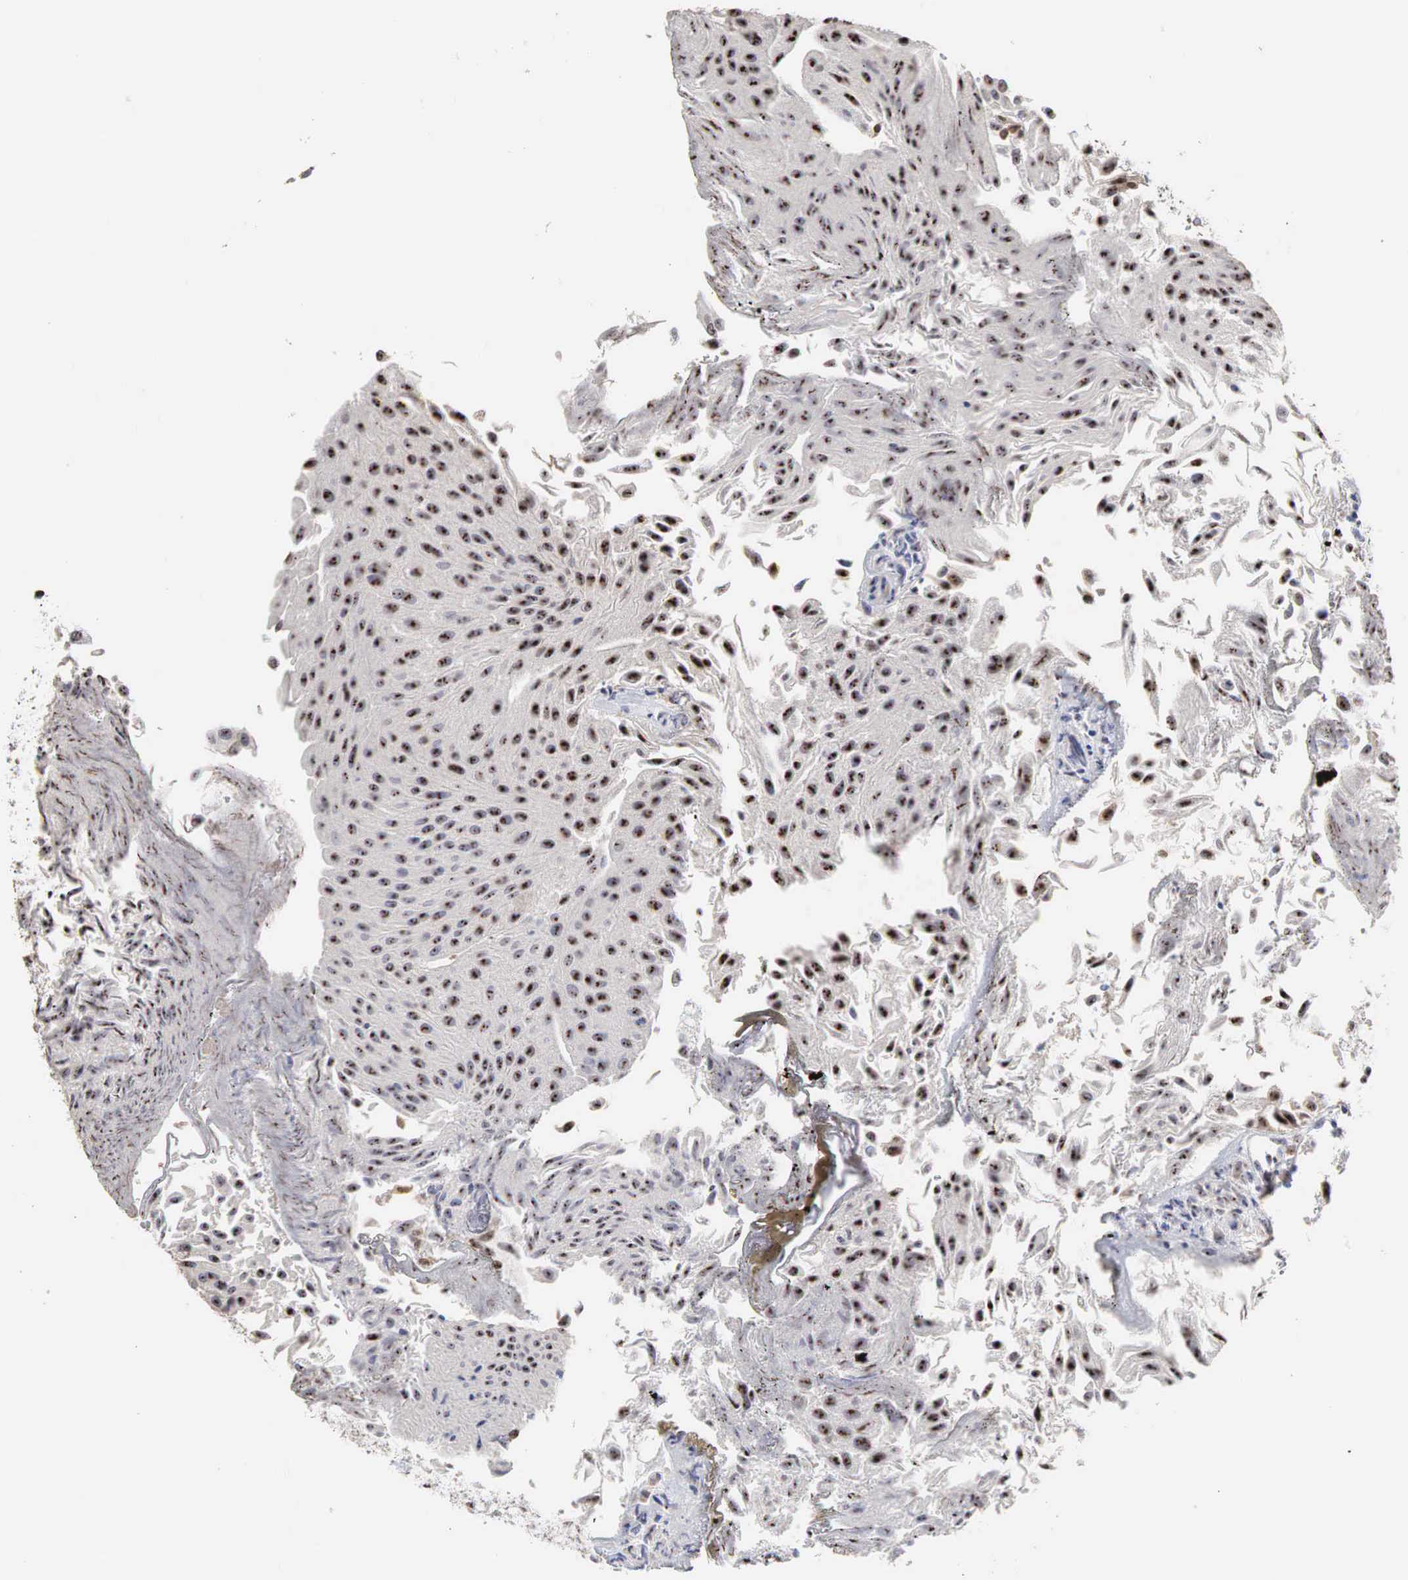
{"staining": {"intensity": "strong", "quantity": ">75%", "location": "cytoplasmic/membranous,nuclear"}, "tissue": "urothelial cancer", "cell_type": "Tumor cells", "image_type": "cancer", "snomed": [{"axis": "morphology", "description": "Urothelial carcinoma, Low grade"}, {"axis": "topography", "description": "Urinary bladder"}], "caption": "Immunohistochemistry (IHC) photomicrograph of neoplastic tissue: urothelial cancer stained using immunohistochemistry shows high levels of strong protein expression localized specifically in the cytoplasmic/membranous and nuclear of tumor cells, appearing as a cytoplasmic/membranous and nuclear brown color.", "gene": "DKC1", "patient": {"sex": "male", "age": 86}}